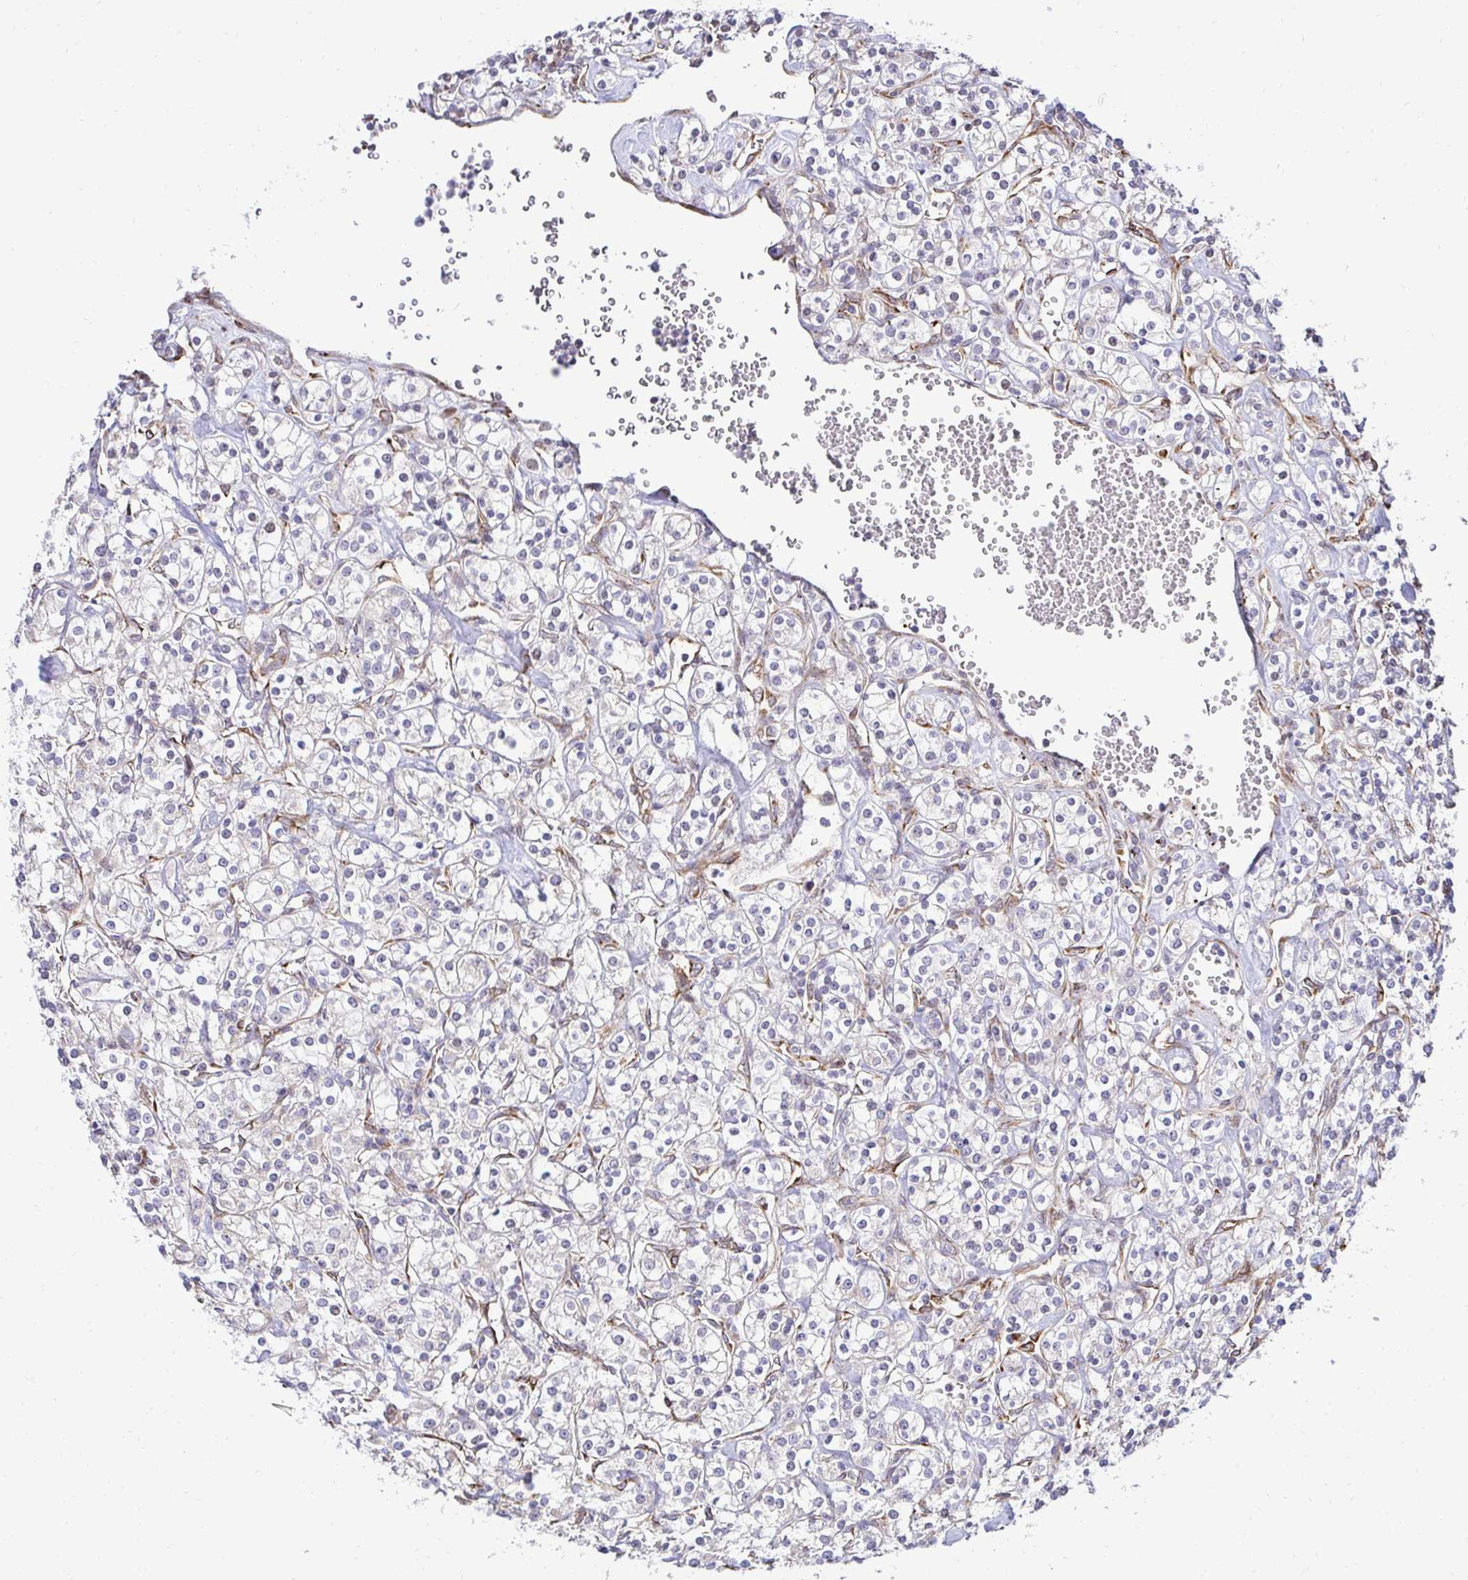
{"staining": {"intensity": "negative", "quantity": "none", "location": "none"}, "tissue": "renal cancer", "cell_type": "Tumor cells", "image_type": "cancer", "snomed": [{"axis": "morphology", "description": "Adenocarcinoma, NOS"}, {"axis": "topography", "description": "Kidney"}], "caption": "Image shows no protein expression in tumor cells of renal cancer (adenocarcinoma) tissue.", "gene": "HPS1", "patient": {"sex": "male", "age": 77}}